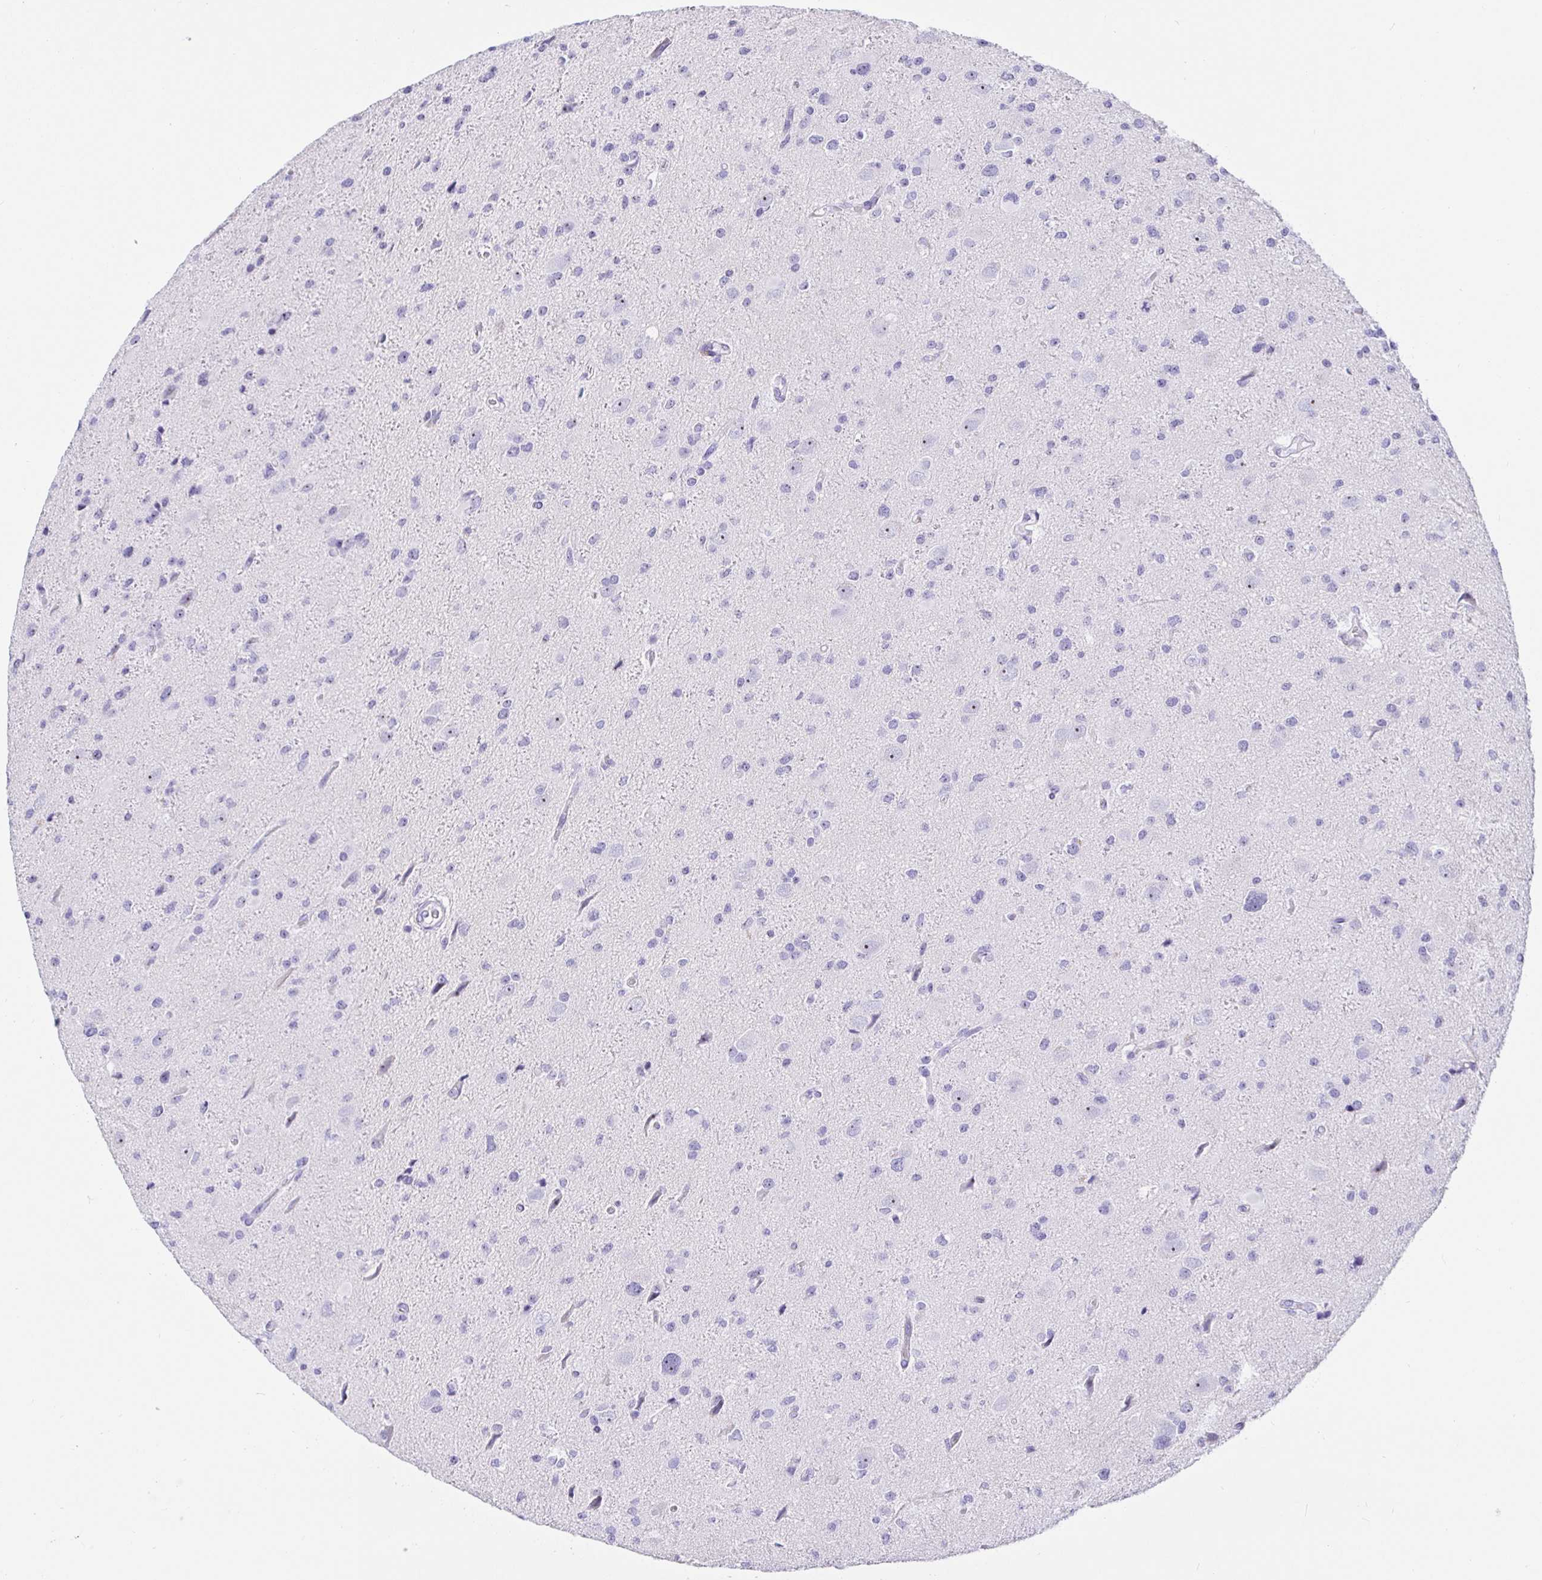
{"staining": {"intensity": "negative", "quantity": "none", "location": "none"}, "tissue": "glioma", "cell_type": "Tumor cells", "image_type": "cancer", "snomed": [{"axis": "morphology", "description": "Glioma, malignant, Low grade"}, {"axis": "topography", "description": "Brain"}], "caption": "Immunohistochemistry (IHC) histopathology image of neoplastic tissue: human glioma stained with DAB displays no significant protein expression in tumor cells.", "gene": "PRAMEF19", "patient": {"sex": "female", "age": 32}}